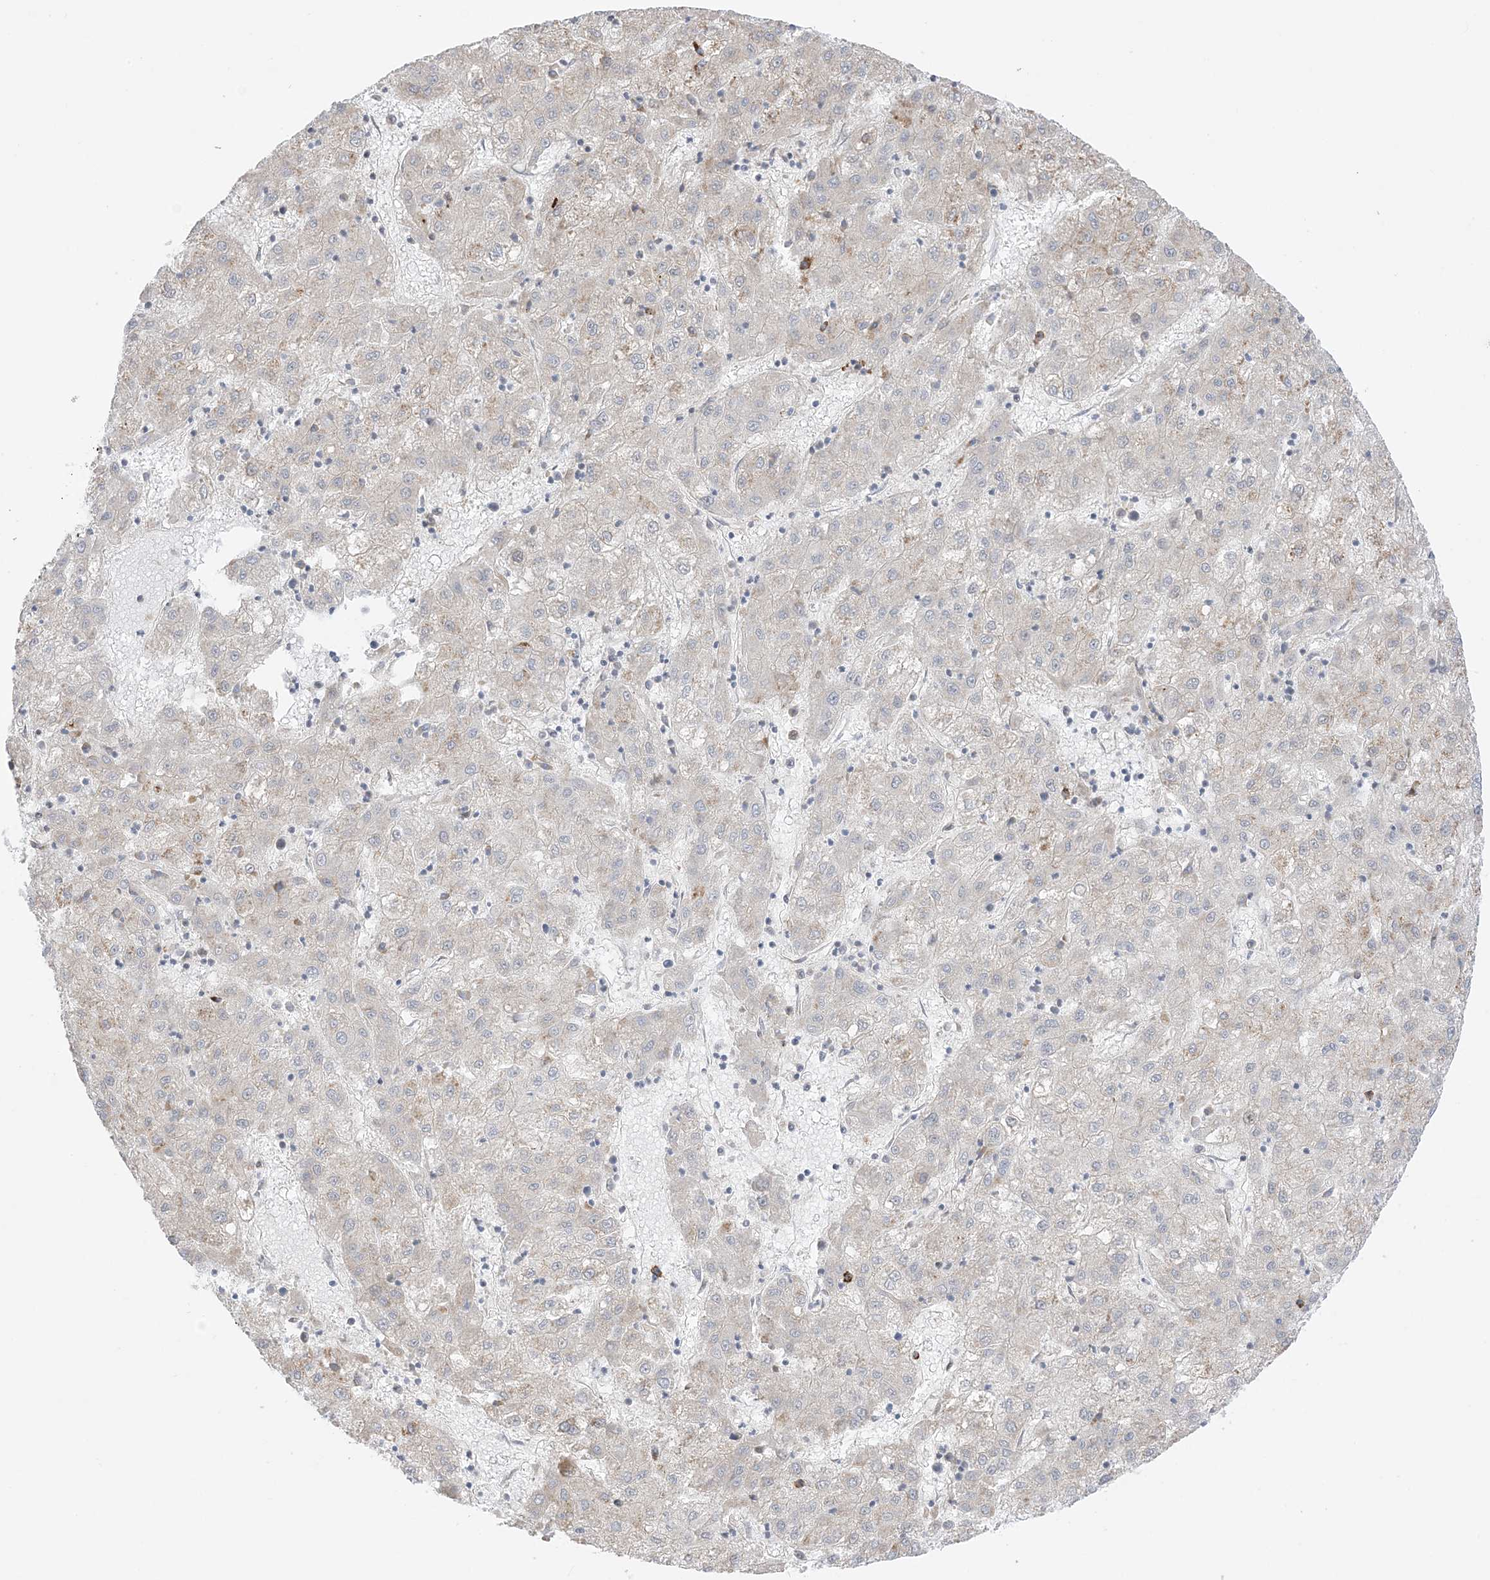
{"staining": {"intensity": "weak", "quantity": "<25%", "location": "cytoplasmic/membranous"}, "tissue": "liver cancer", "cell_type": "Tumor cells", "image_type": "cancer", "snomed": [{"axis": "morphology", "description": "Carcinoma, Hepatocellular, NOS"}, {"axis": "topography", "description": "Liver"}], "caption": "Tumor cells are negative for protein expression in human liver cancer (hepatocellular carcinoma).", "gene": "UBE2E2", "patient": {"sex": "male", "age": 72}}